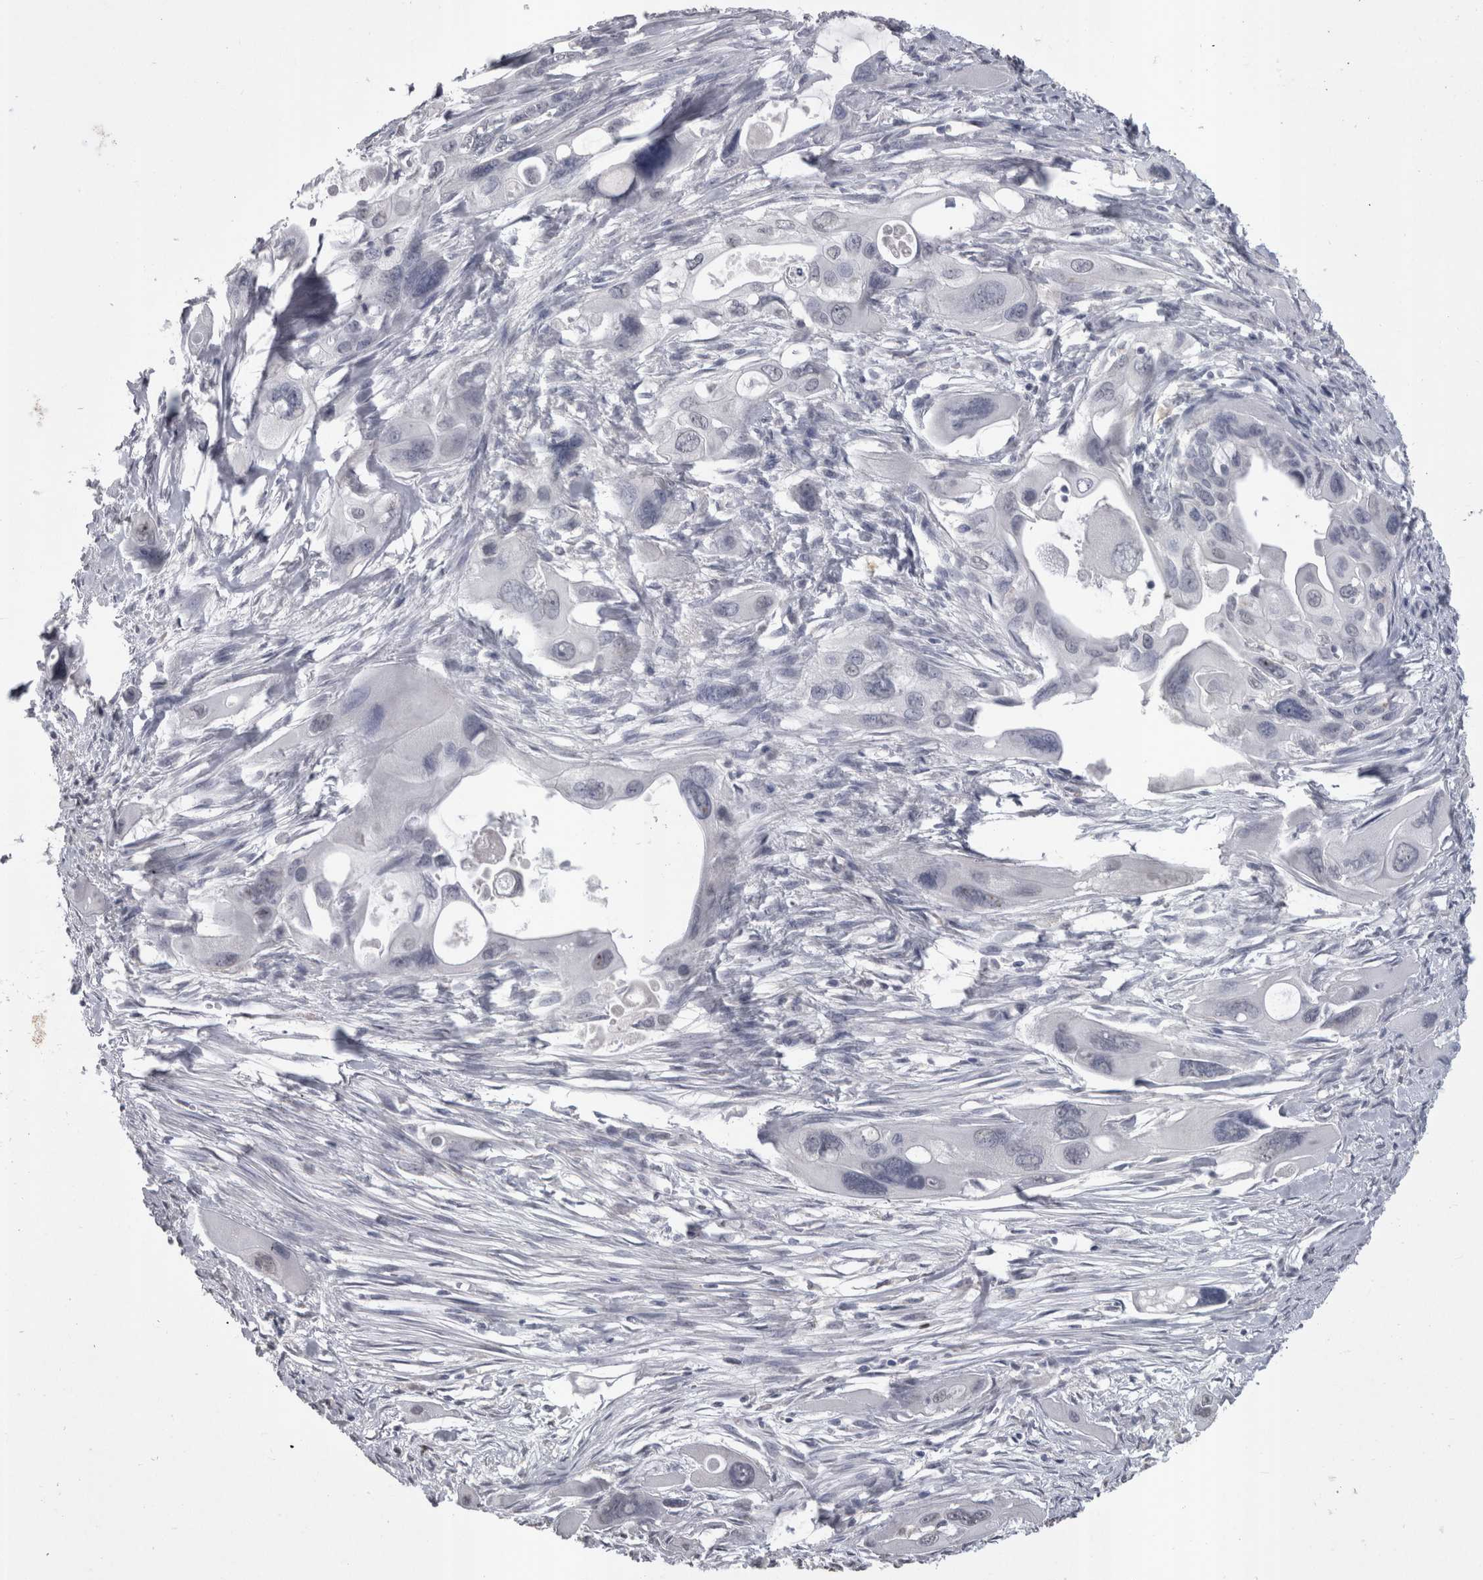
{"staining": {"intensity": "negative", "quantity": "none", "location": "none"}, "tissue": "pancreatic cancer", "cell_type": "Tumor cells", "image_type": "cancer", "snomed": [{"axis": "morphology", "description": "Adenocarcinoma, NOS"}, {"axis": "topography", "description": "Pancreas"}], "caption": "A micrograph of human pancreatic cancer is negative for staining in tumor cells.", "gene": "PAX5", "patient": {"sex": "male", "age": 73}}